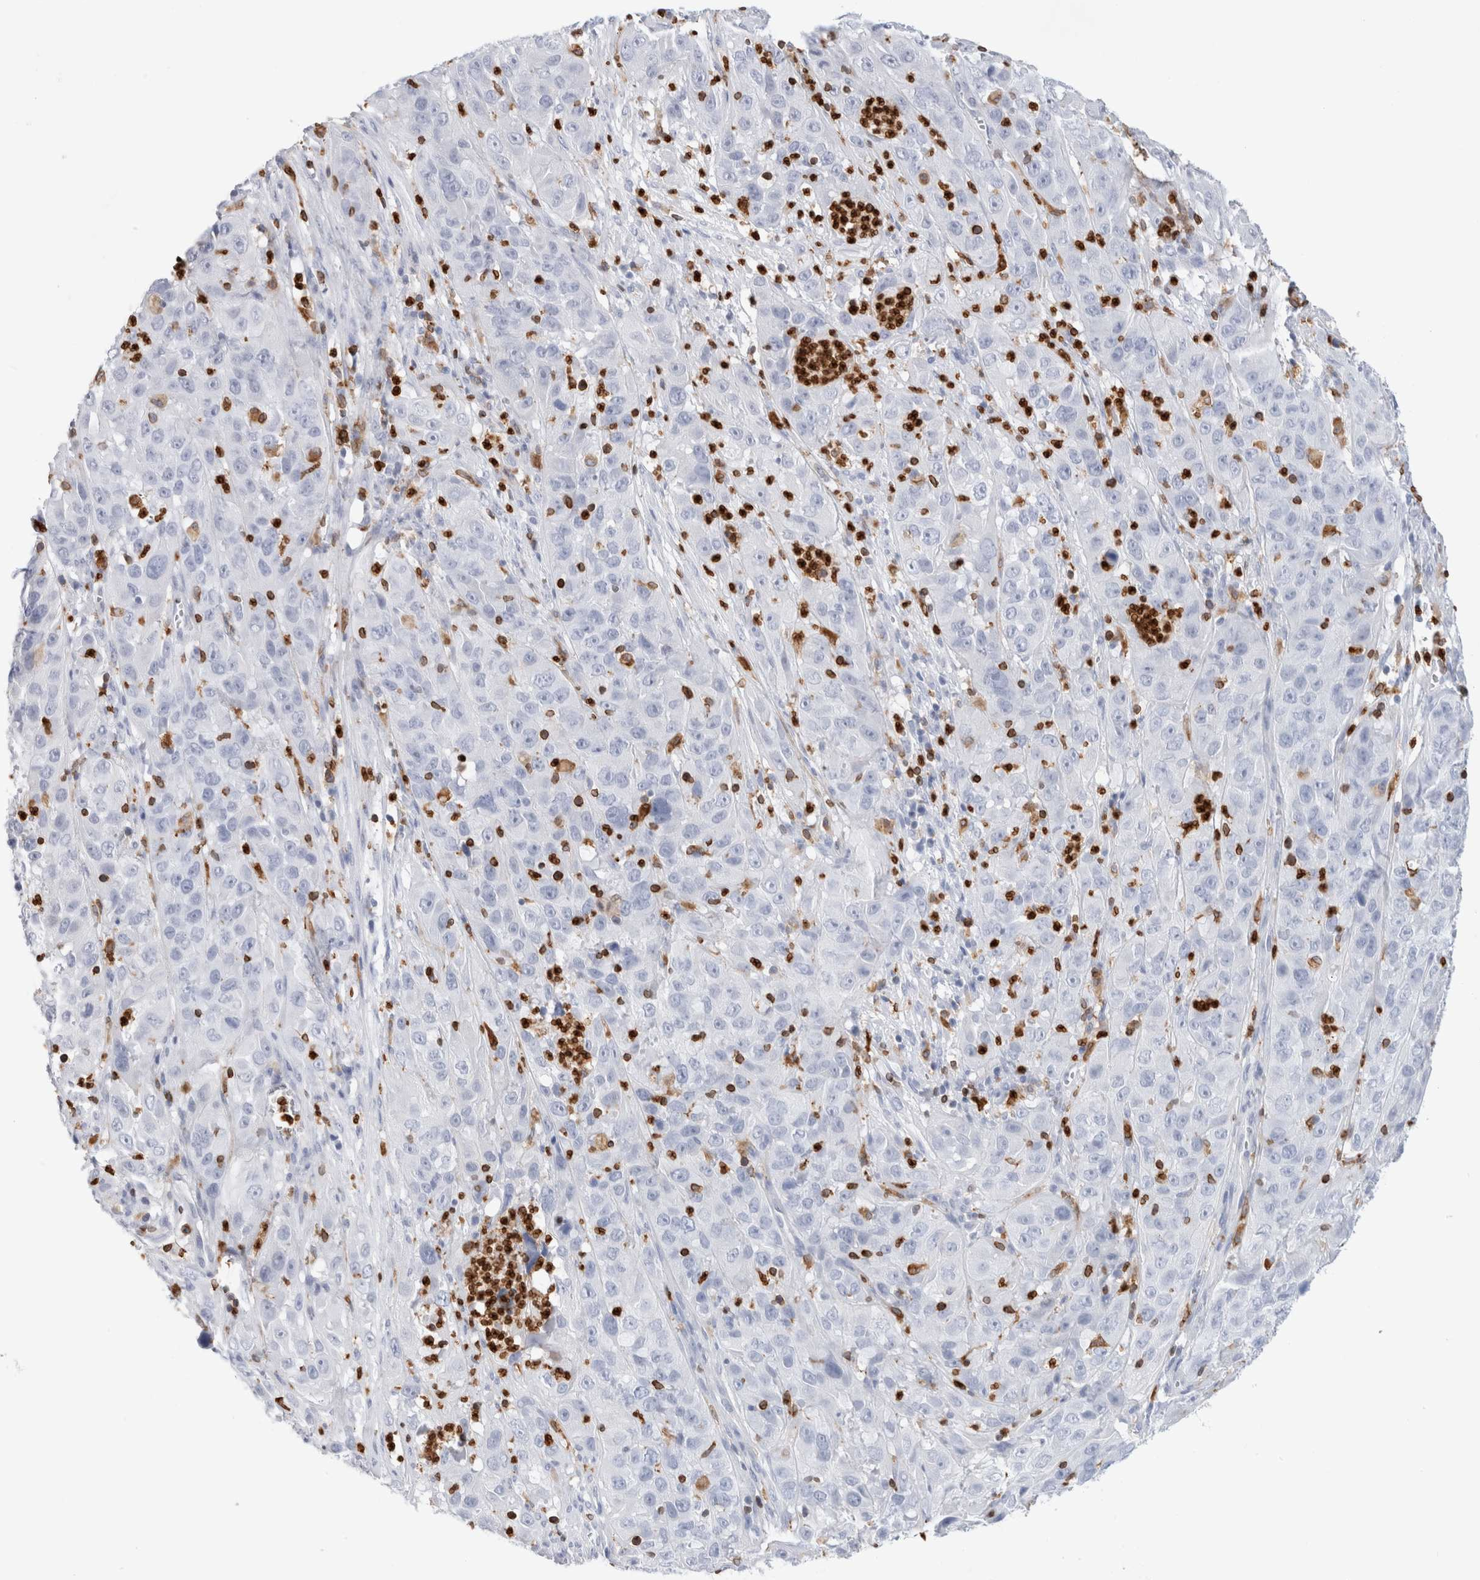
{"staining": {"intensity": "negative", "quantity": "none", "location": "none"}, "tissue": "cervical cancer", "cell_type": "Tumor cells", "image_type": "cancer", "snomed": [{"axis": "morphology", "description": "Squamous cell carcinoma, NOS"}, {"axis": "topography", "description": "Cervix"}], "caption": "Immunohistochemical staining of cervical squamous cell carcinoma reveals no significant expression in tumor cells. The staining is performed using DAB brown chromogen with nuclei counter-stained in using hematoxylin.", "gene": "ALOX5AP", "patient": {"sex": "female", "age": 32}}